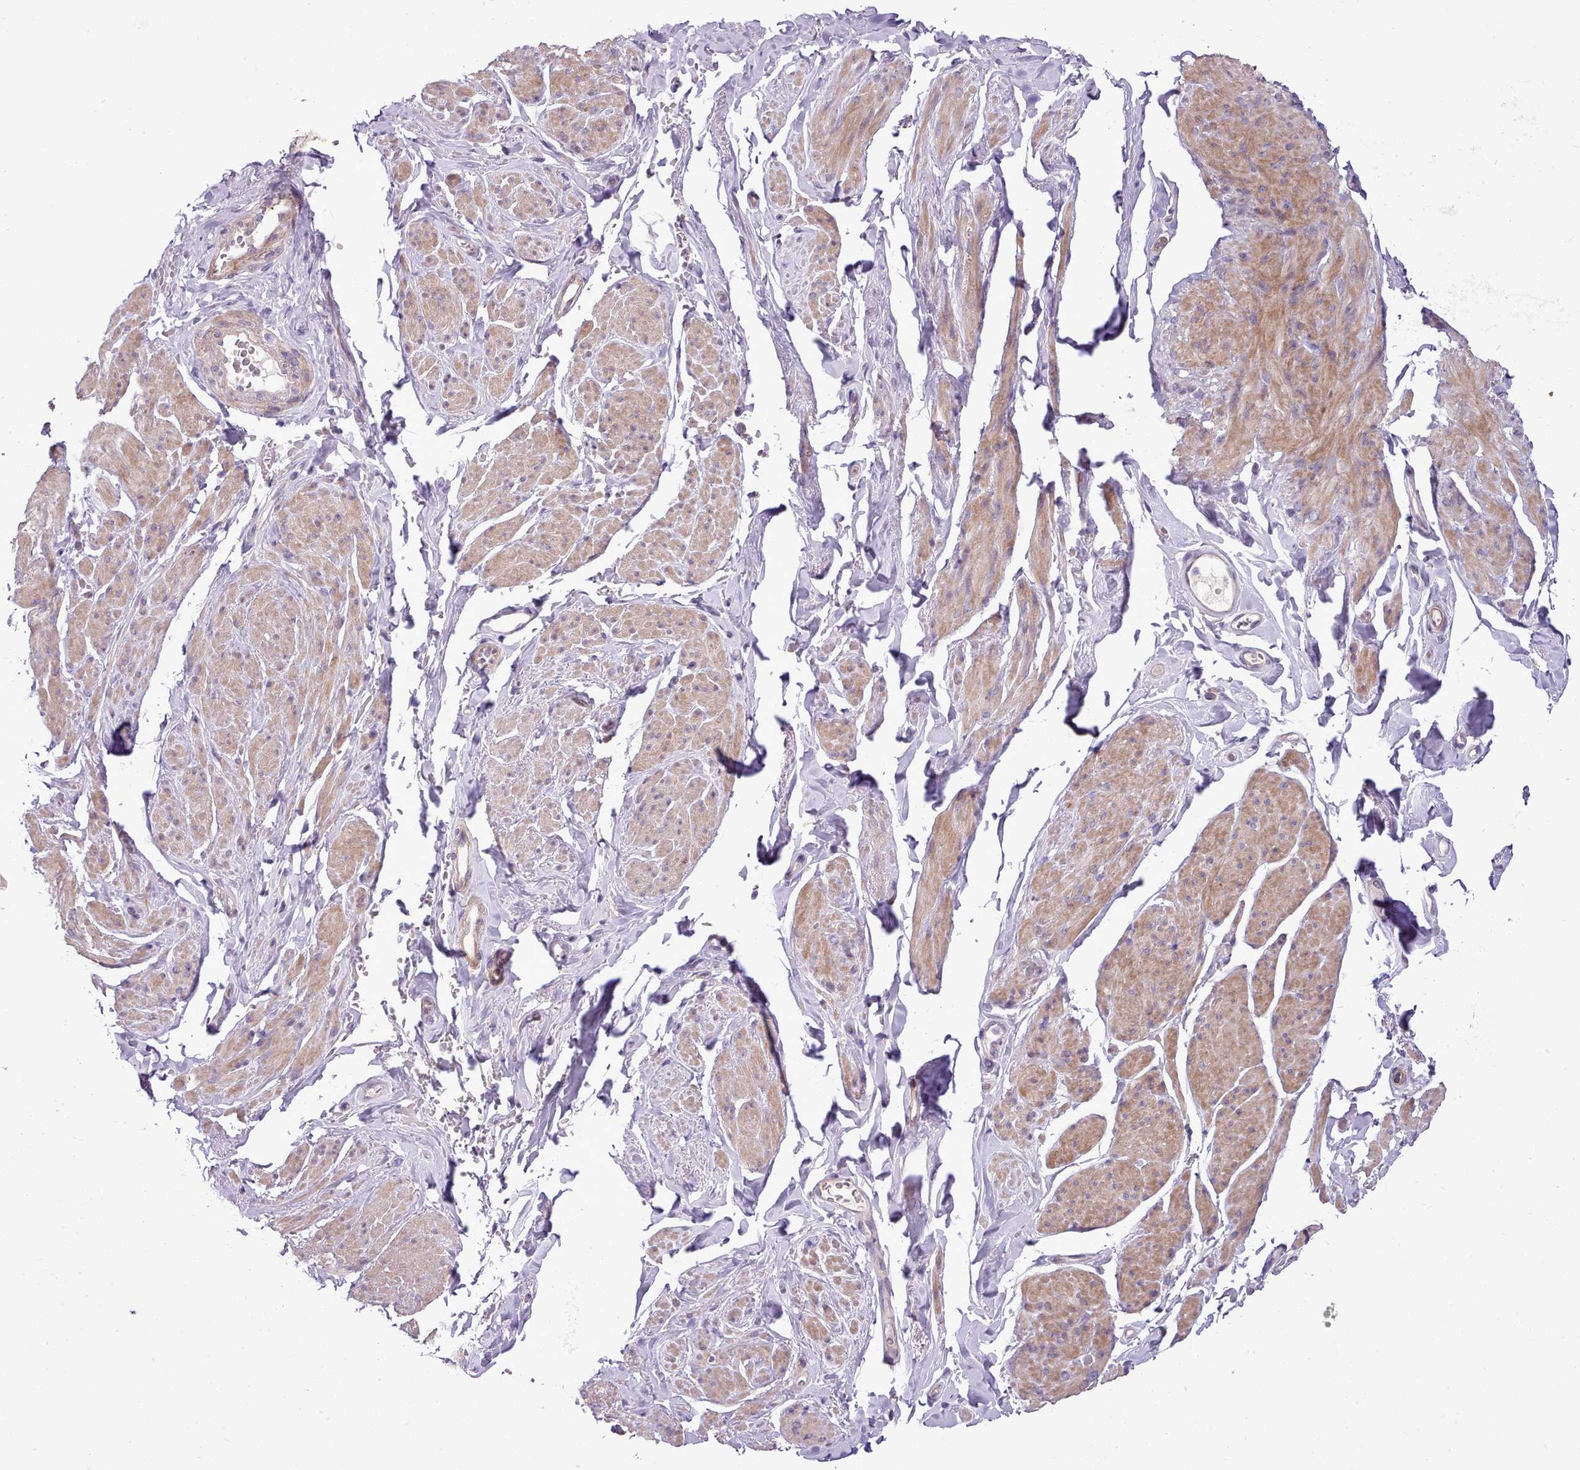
{"staining": {"intensity": "moderate", "quantity": "25%-75%", "location": "cytoplasmic/membranous"}, "tissue": "smooth muscle", "cell_type": "Smooth muscle cells", "image_type": "normal", "snomed": [{"axis": "morphology", "description": "Normal tissue, NOS"}, {"axis": "topography", "description": "Smooth muscle"}, {"axis": "topography", "description": "Peripheral nerve tissue"}], "caption": "Protein analysis of benign smooth muscle reveals moderate cytoplasmic/membranous staining in about 25%-75% of smooth muscle cells.", "gene": "SETX", "patient": {"sex": "male", "age": 69}}